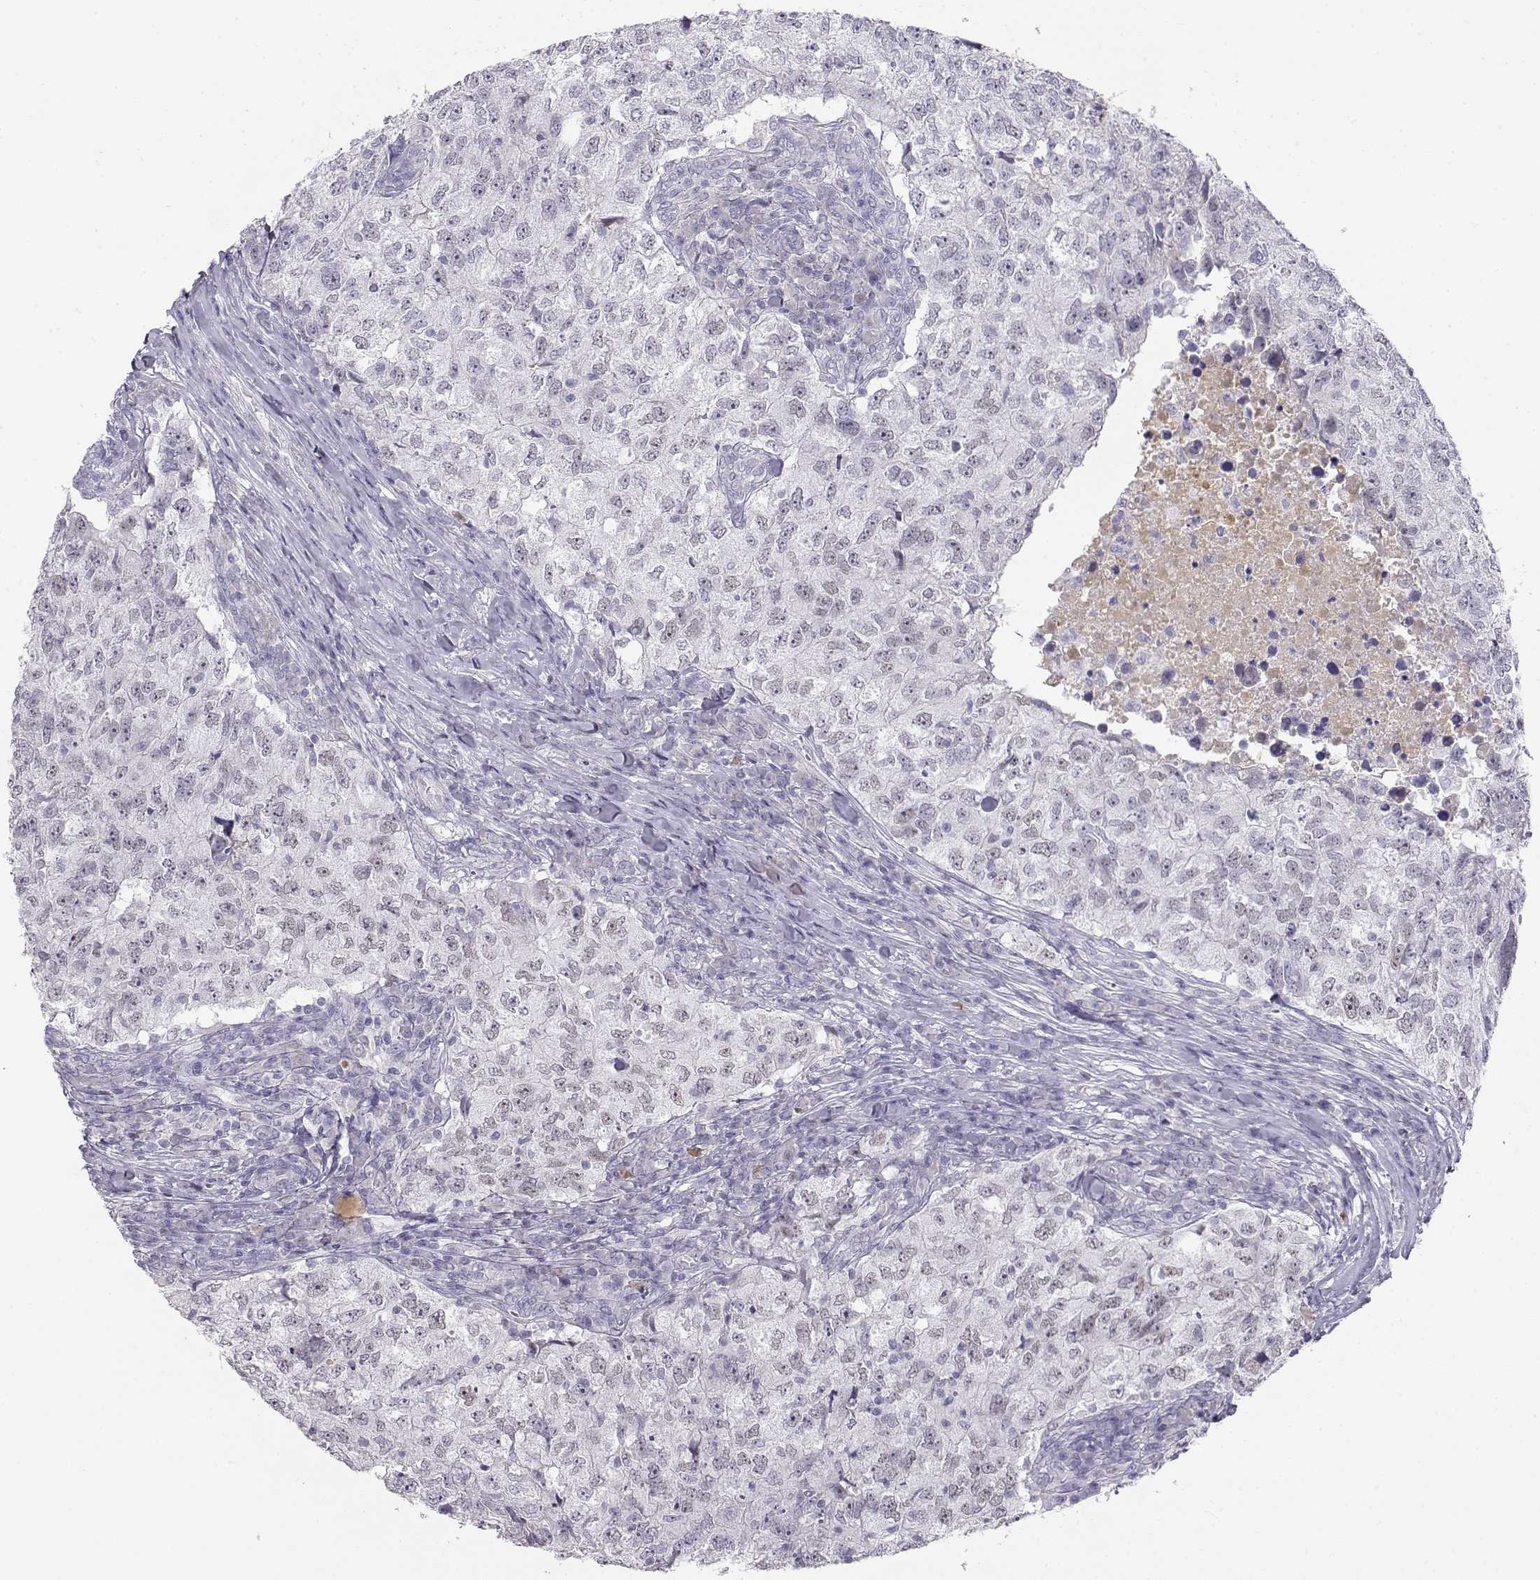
{"staining": {"intensity": "weak", "quantity": "<25%", "location": "nuclear"}, "tissue": "breast cancer", "cell_type": "Tumor cells", "image_type": "cancer", "snomed": [{"axis": "morphology", "description": "Duct carcinoma"}, {"axis": "topography", "description": "Breast"}], "caption": "Human invasive ductal carcinoma (breast) stained for a protein using immunohistochemistry shows no positivity in tumor cells.", "gene": "OPN5", "patient": {"sex": "female", "age": 30}}